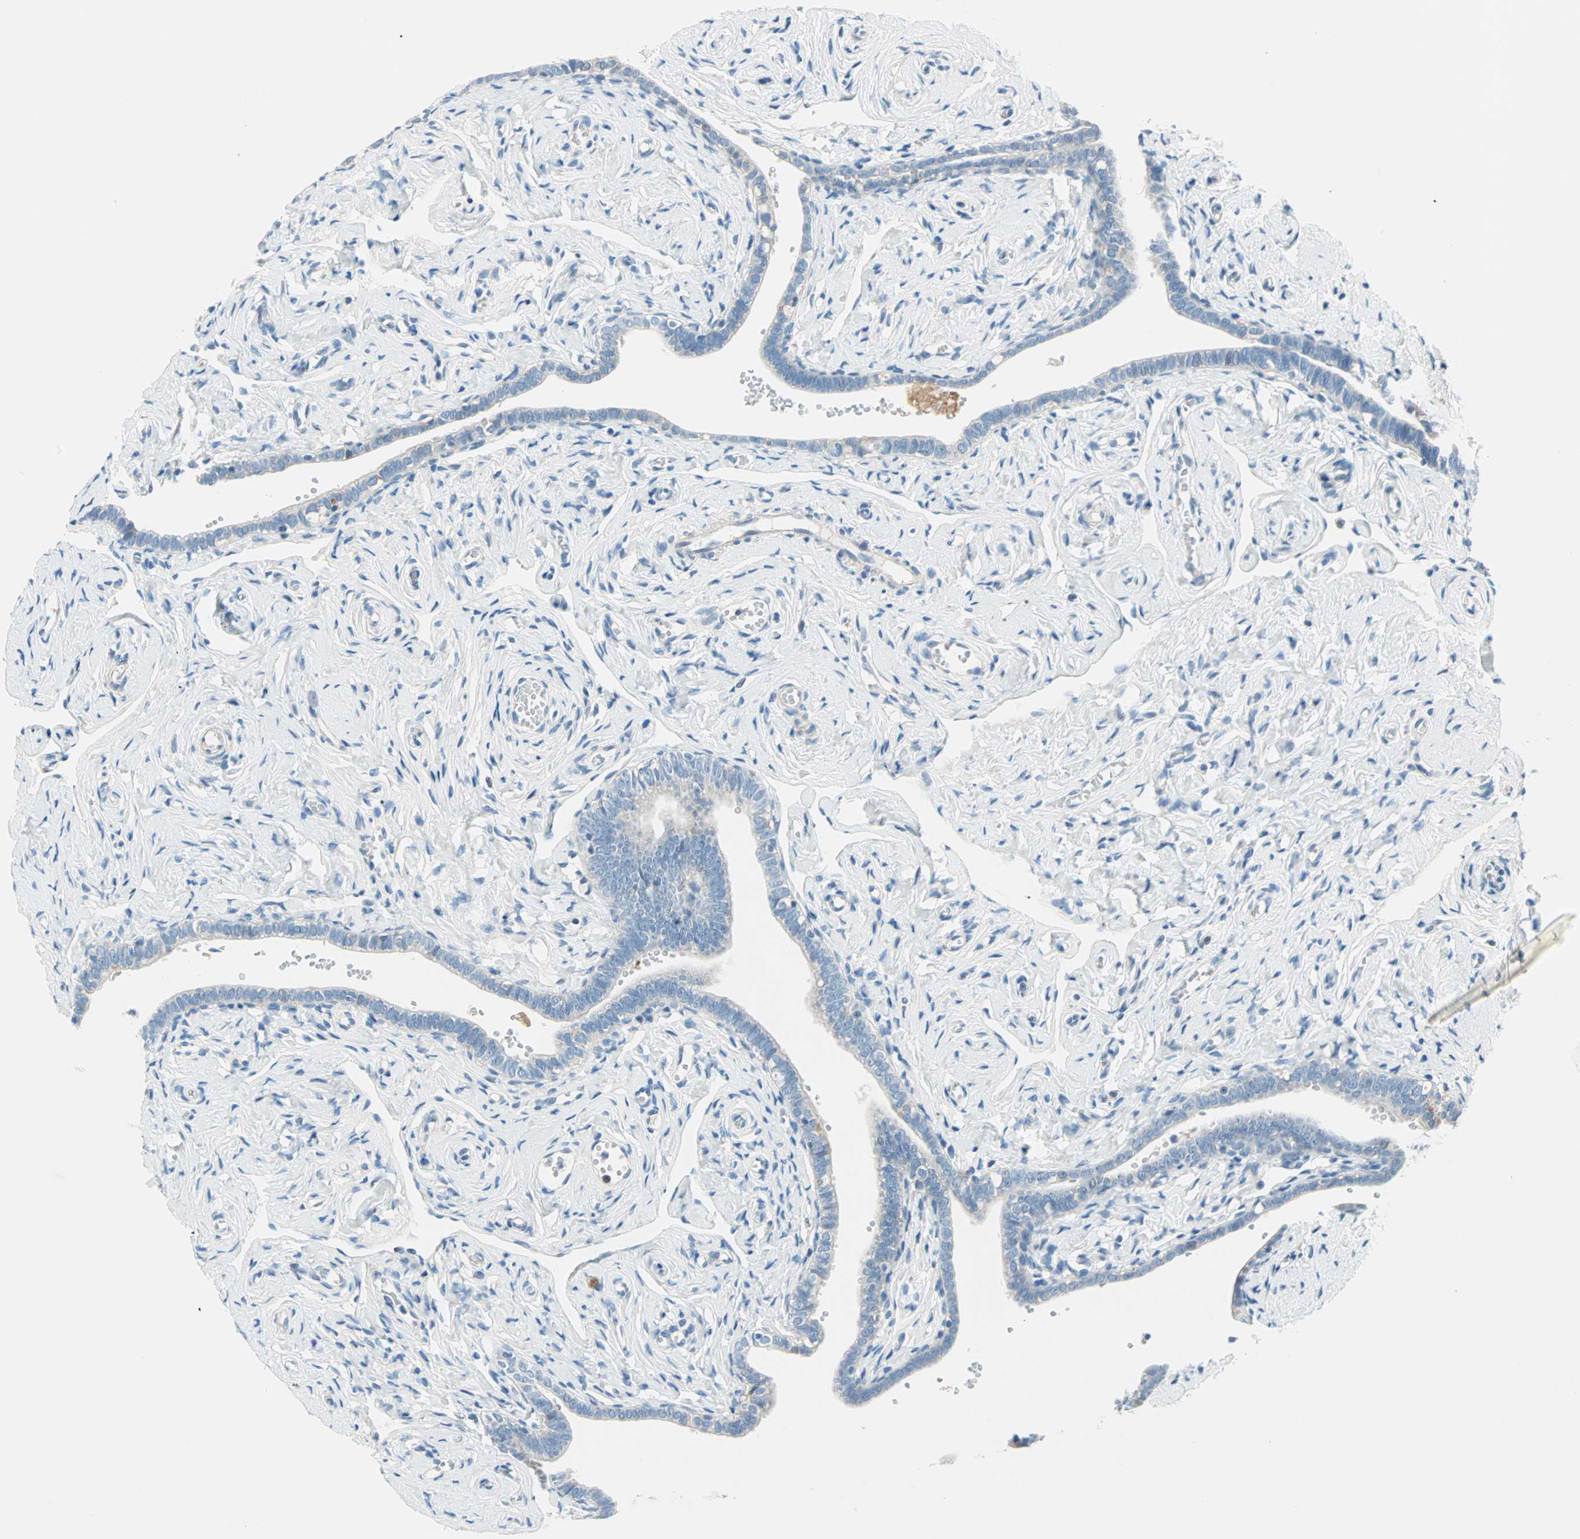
{"staining": {"intensity": "negative", "quantity": "none", "location": "none"}, "tissue": "fallopian tube", "cell_type": "Glandular cells", "image_type": "normal", "snomed": [{"axis": "morphology", "description": "Normal tissue, NOS"}, {"axis": "topography", "description": "Fallopian tube"}], "caption": "Glandular cells show no significant protein expression in normal fallopian tube. (Immunohistochemistry, brightfield microscopy, high magnification).", "gene": "TMEM163", "patient": {"sex": "female", "age": 71}}